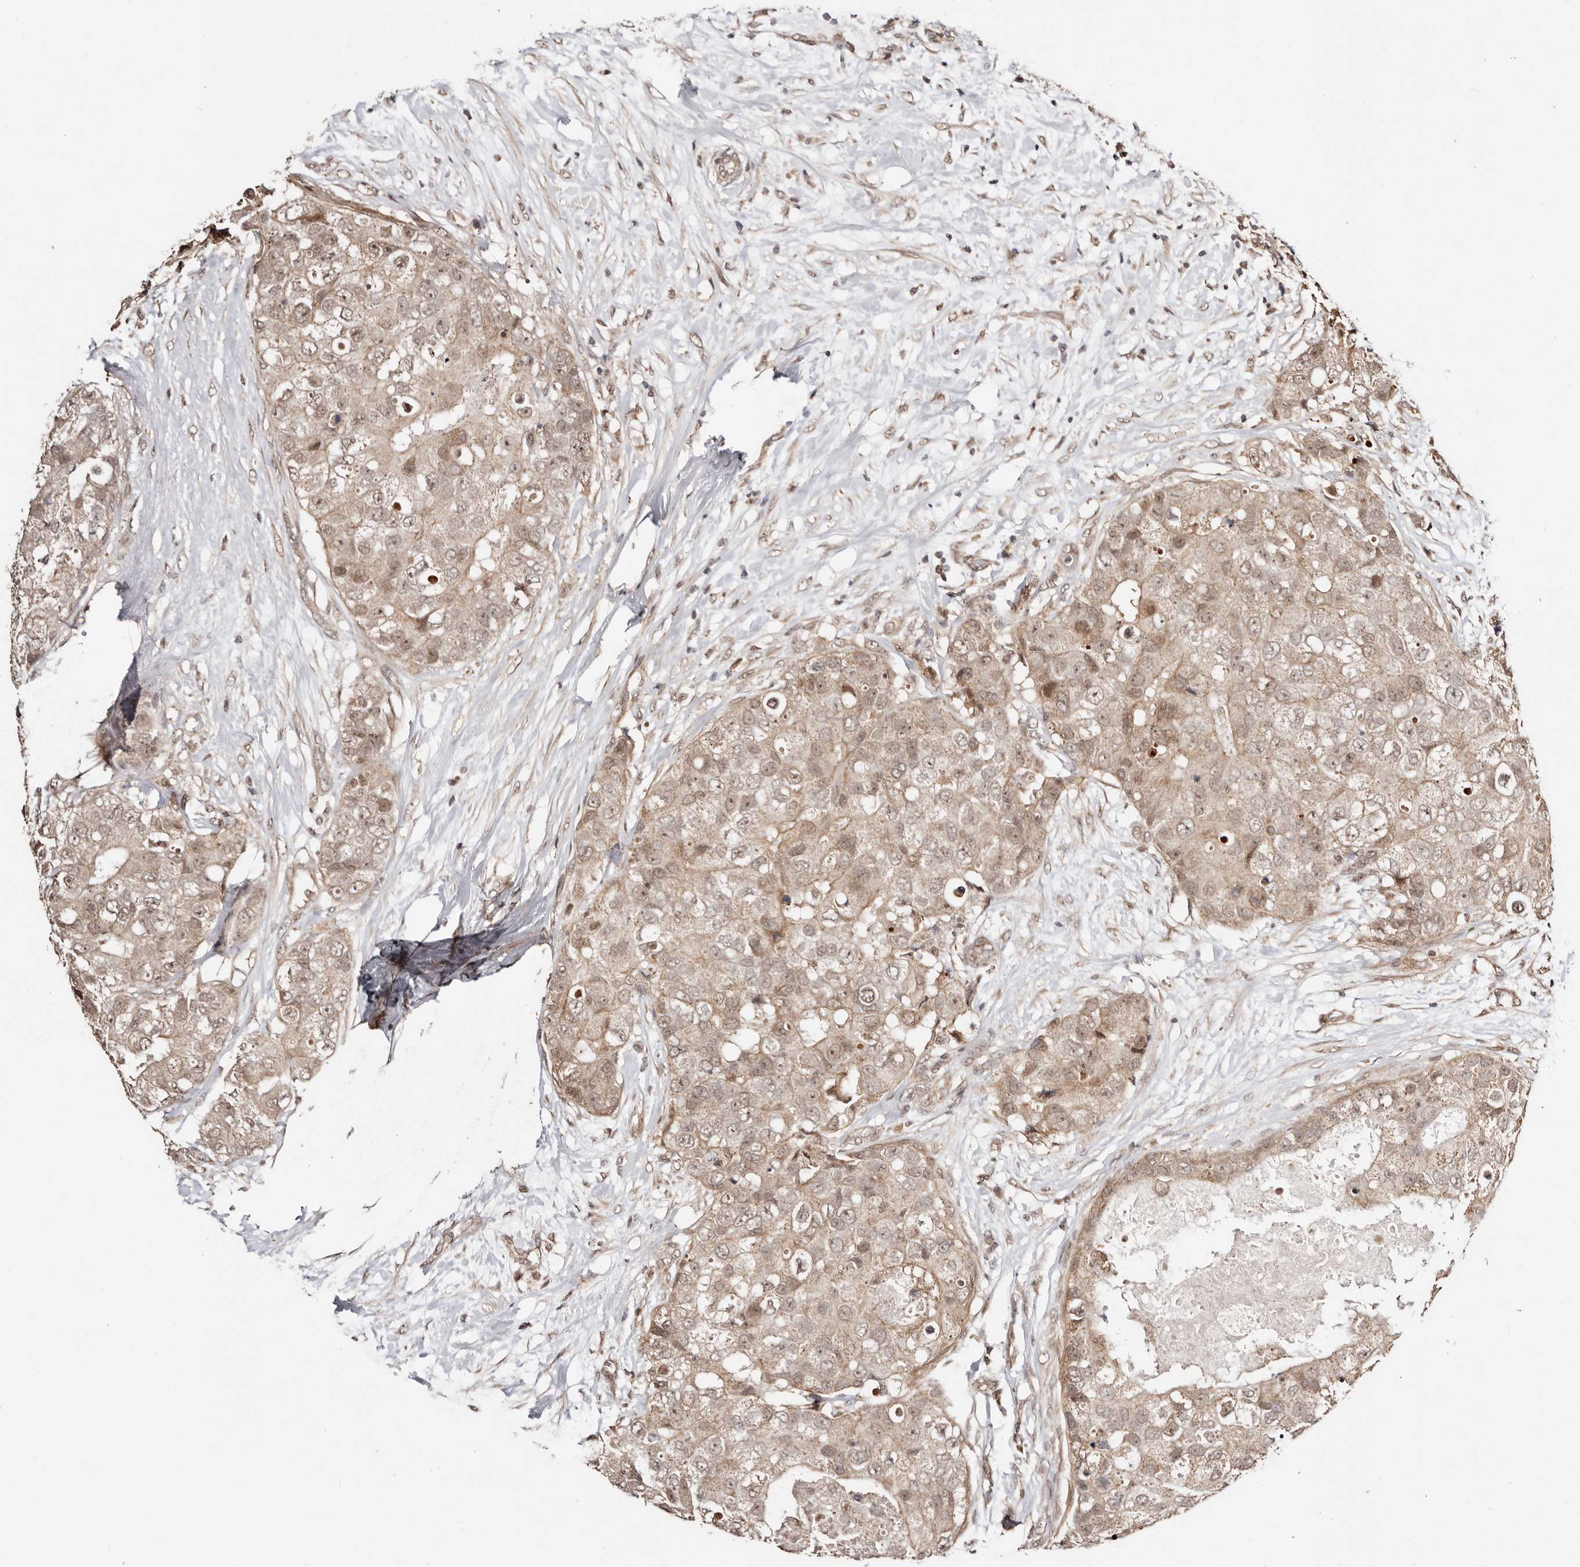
{"staining": {"intensity": "weak", "quantity": ">75%", "location": "cytoplasmic/membranous"}, "tissue": "breast cancer", "cell_type": "Tumor cells", "image_type": "cancer", "snomed": [{"axis": "morphology", "description": "Duct carcinoma"}, {"axis": "topography", "description": "Breast"}], "caption": "Breast cancer (intraductal carcinoma) stained with immunohistochemistry (IHC) demonstrates weak cytoplasmic/membranous expression in approximately >75% of tumor cells. (DAB (3,3'-diaminobenzidine) IHC with brightfield microscopy, high magnification).", "gene": "CTNNBL1", "patient": {"sex": "female", "age": 62}}